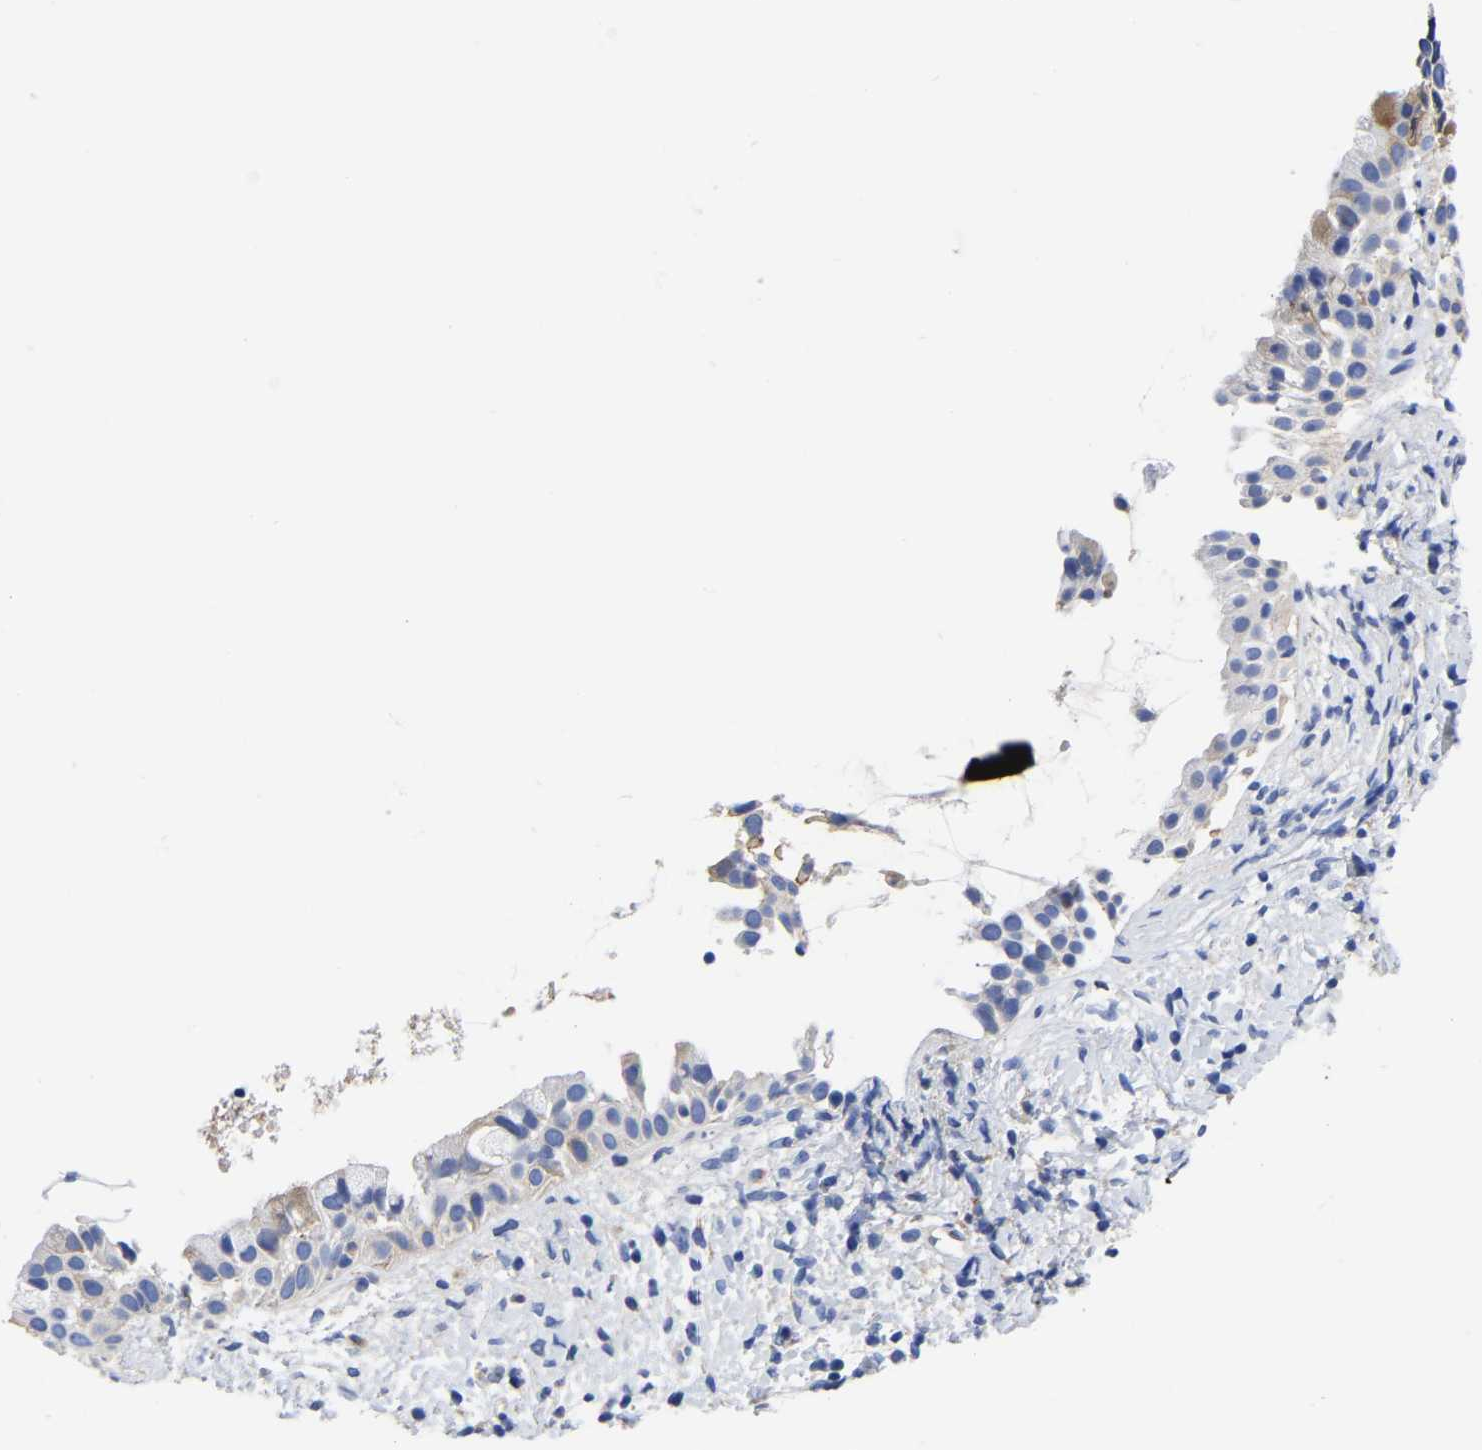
{"staining": {"intensity": "moderate", "quantity": "25%-75%", "location": "cytoplasmic/membranous"}, "tissue": "nasopharynx", "cell_type": "Respiratory epithelial cells", "image_type": "normal", "snomed": [{"axis": "morphology", "description": "Normal tissue, NOS"}, {"axis": "topography", "description": "Nasopharynx"}], "caption": "Immunohistochemistry (IHC) (DAB (3,3'-diaminobenzidine)) staining of benign human nasopharynx displays moderate cytoplasmic/membranous protein staining in approximately 25%-75% of respiratory epithelial cells. The staining was performed using DAB (3,3'-diaminobenzidine) to visualize the protein expression in brown, while the nuclei were stained in blue with hematoxylin (Magnification: 20x).", "gene": "CFAP298", "patient": {"sex": "male", "age": 22}}